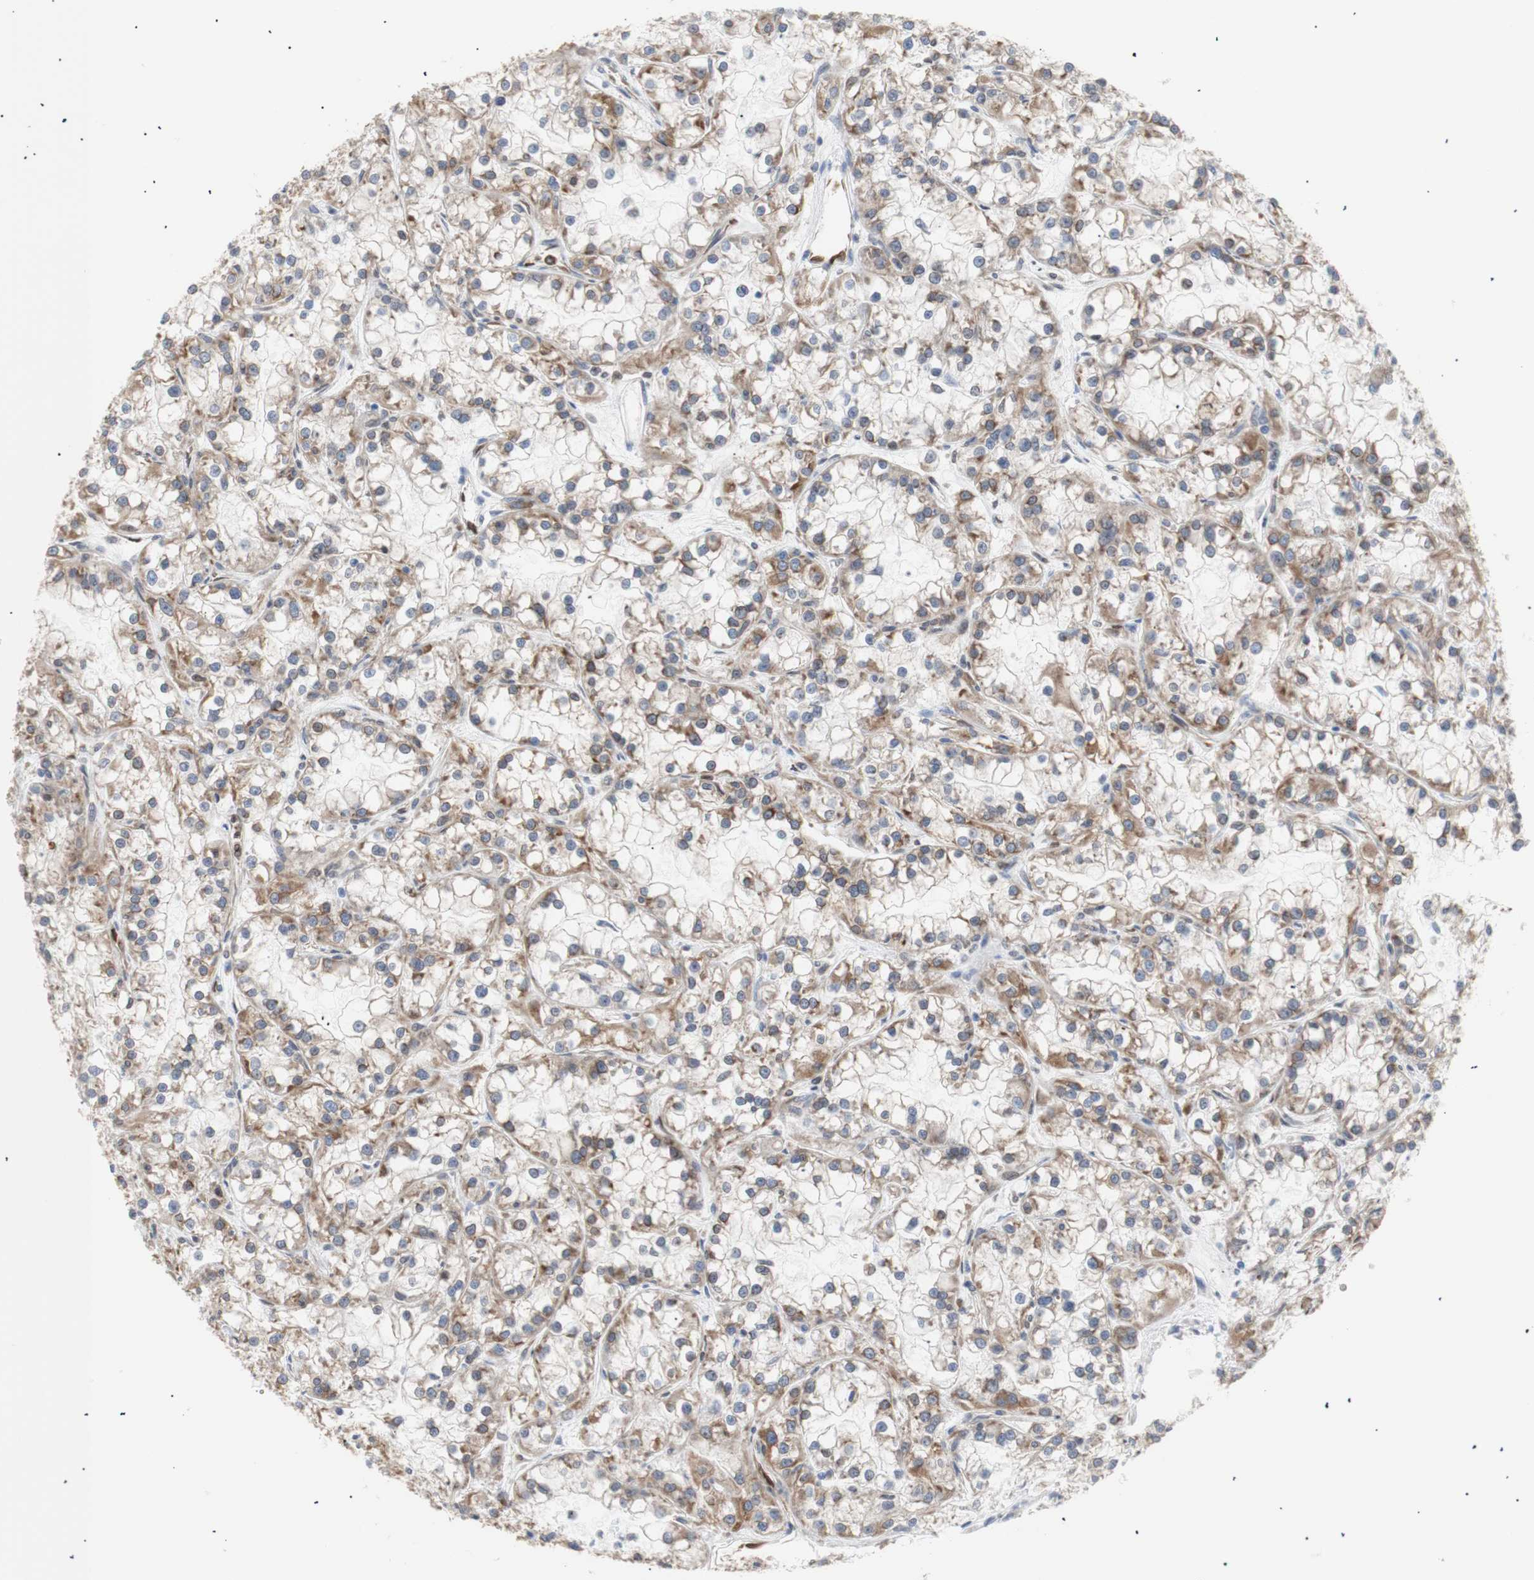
{"staining": {"intensity": "moderate", "quantity": "25%-75%", "location": "cytoplasmic/membranous"}, "tissue": "renal cancer", "cell_type": "Tumor cells", "image_type": "cancer", "snomed": [{"axis": "morphology", "description": "Adenocarcinoma, NOS"}, {"axis": "topography", "description": "Kidney"}], "caption": "Human renal cancer (adenocarcinoma) stained with a brown dye reveals moderate cytoplasmic/membranous positive positivity in approximately 25%-75% of tumor cells.", "gene": "ERLIN1", "patient": {"sex": "female", "age": 52}}